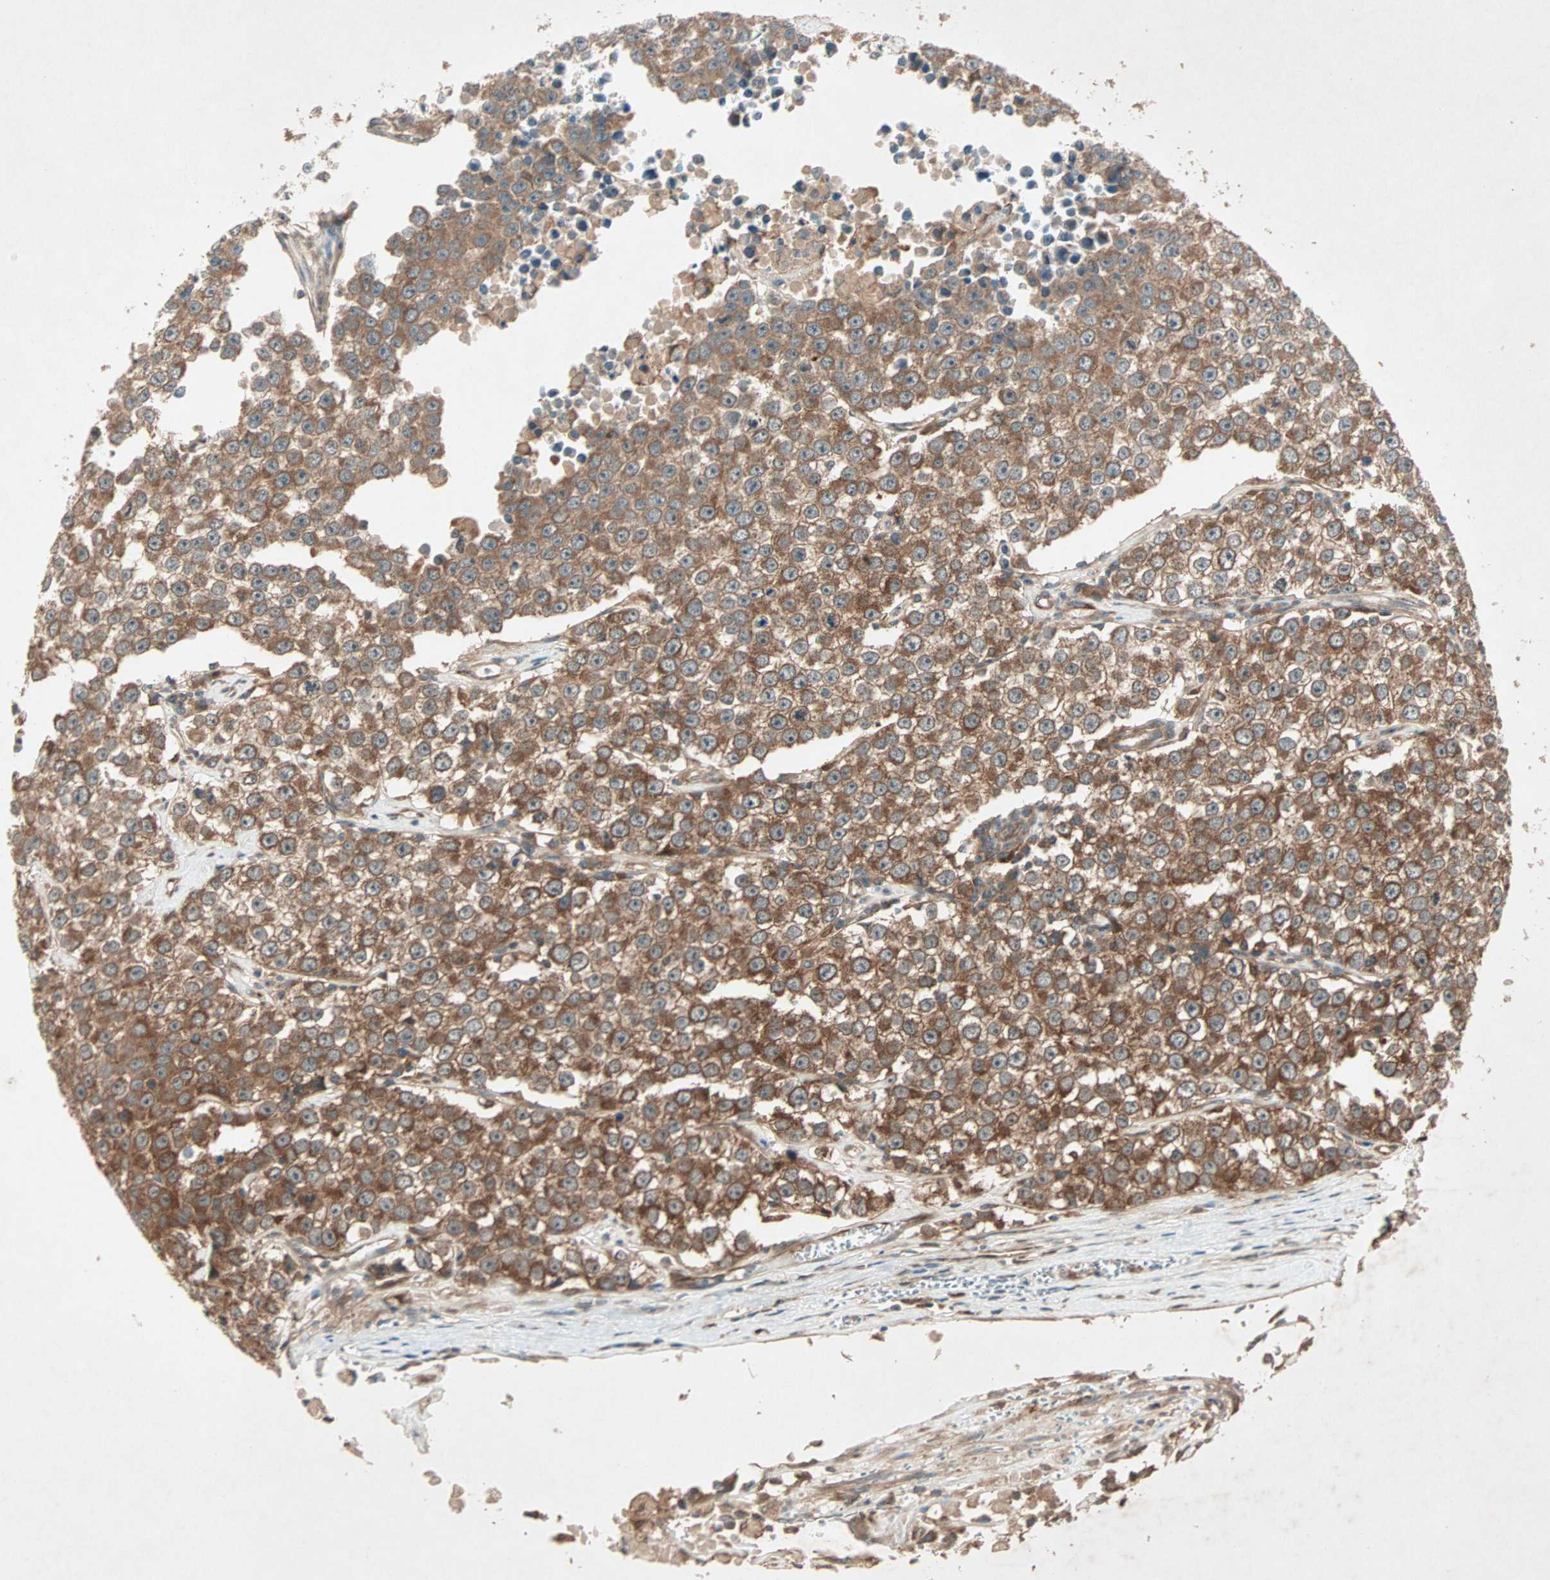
{"staining": {"intensity": "moderate", "quantity": ">75%", "location": "cytoplasmic/membranous"}, "tissue": "testis cancer", "cell_type": "Tumor cells", "image_type": "cancer", "snomed": [{"axis": "morphology", "description": "Seminoma, NOS"}, {"axis": "morphology", "description": "Carcinoma, Embryonal, NOS"}, {"axis": "topography", "description": "Testis"}], "caption": "Testis cancer stained with a protein marker reveals moderate staining in tumor cells.", "gene": "SDSL", "patient": {"sex": "male", "age": 52}}